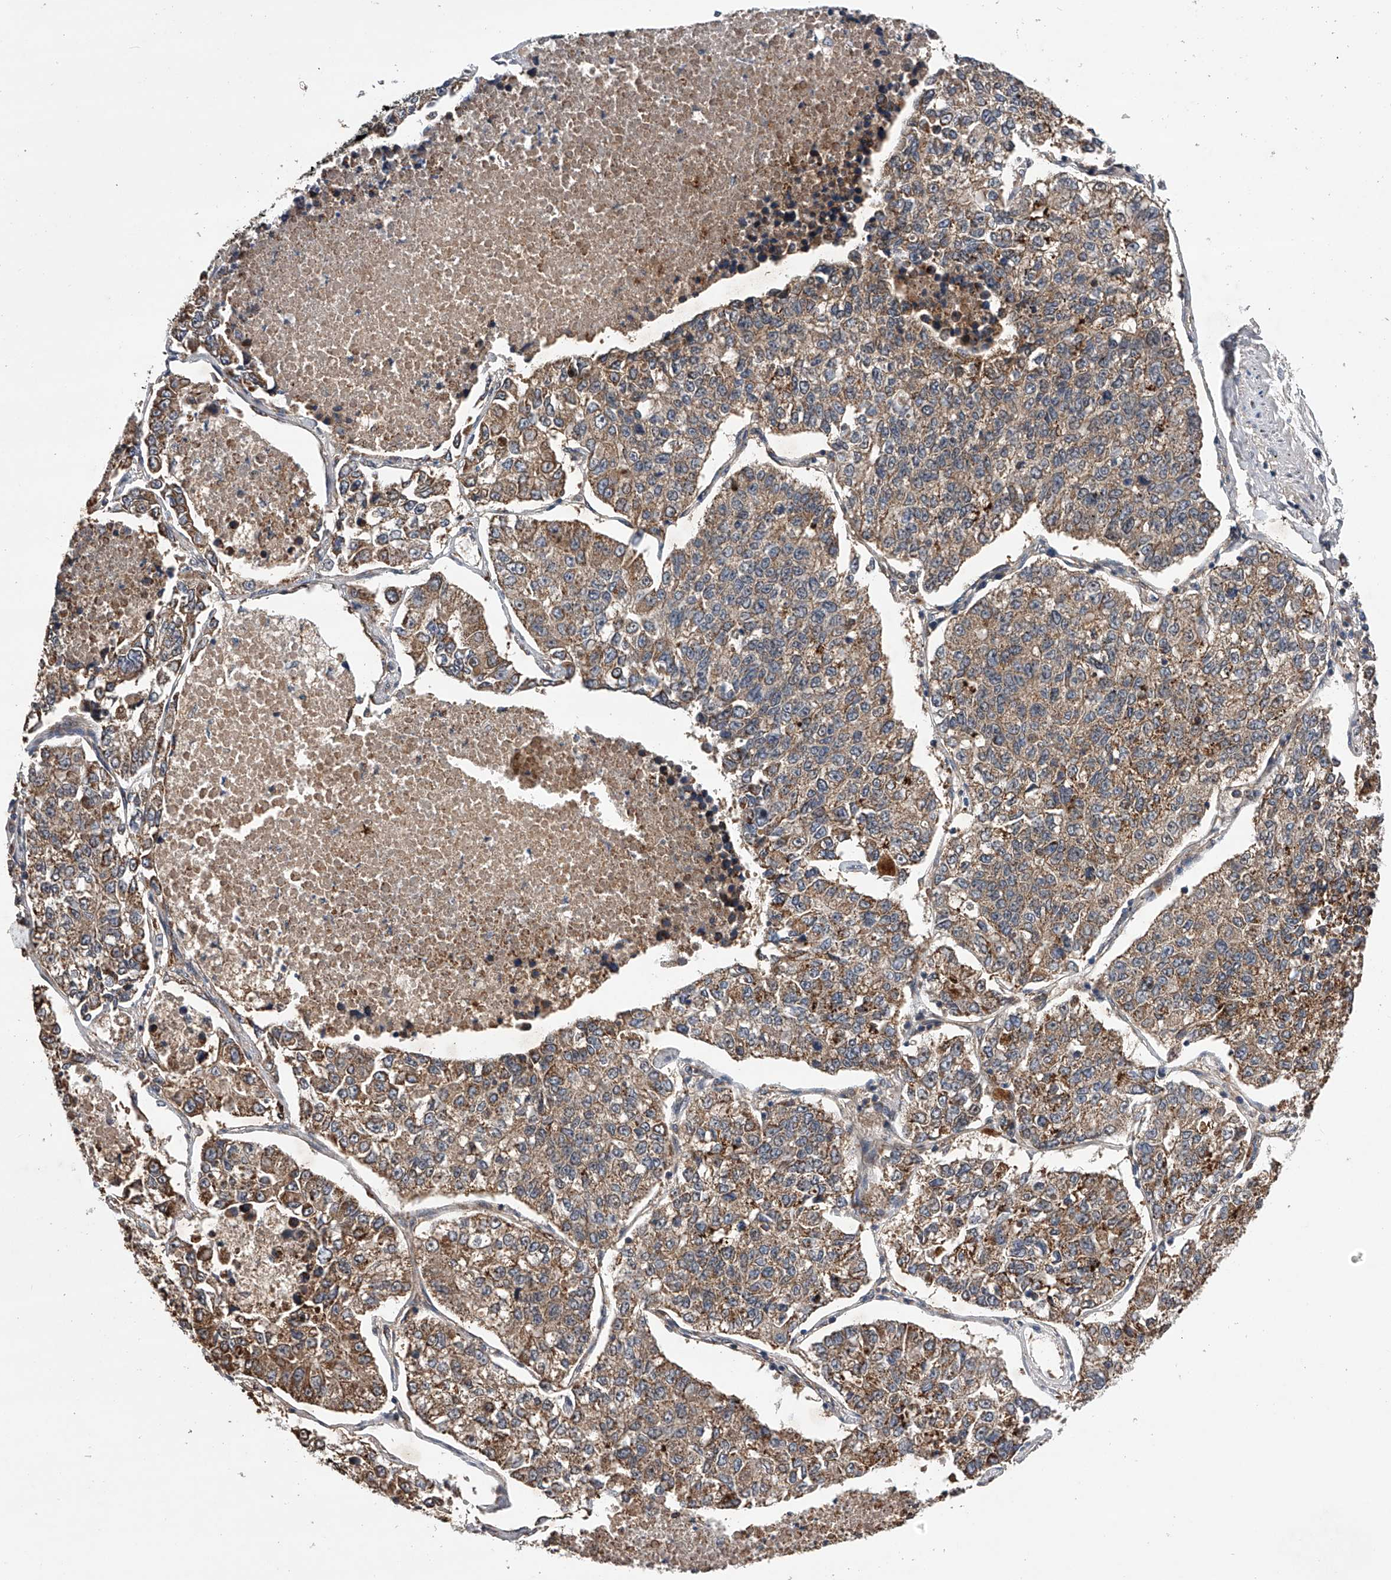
{"staining": {"intensity": "weak", "quantity": ">75%", "location": "cytoplasmic/membranous"}, "tissue": "lung cancer", "cell_type": "Tumor cells", "image_type": "cancer", "snomed": [{"axis": "morphology", "description": "Adenocarcinoma, NOS"}, {"axis": "topography", "description": "Lung"}], "caption": "Lung adenocarcinoma tissue displays weak cytoplasmic/membranous expression in approximately >75% of tumor cells, visualized by immunohistochemistry.", "gene": "MAP3K11", "patient": {"sex": "male", "age": 49}}